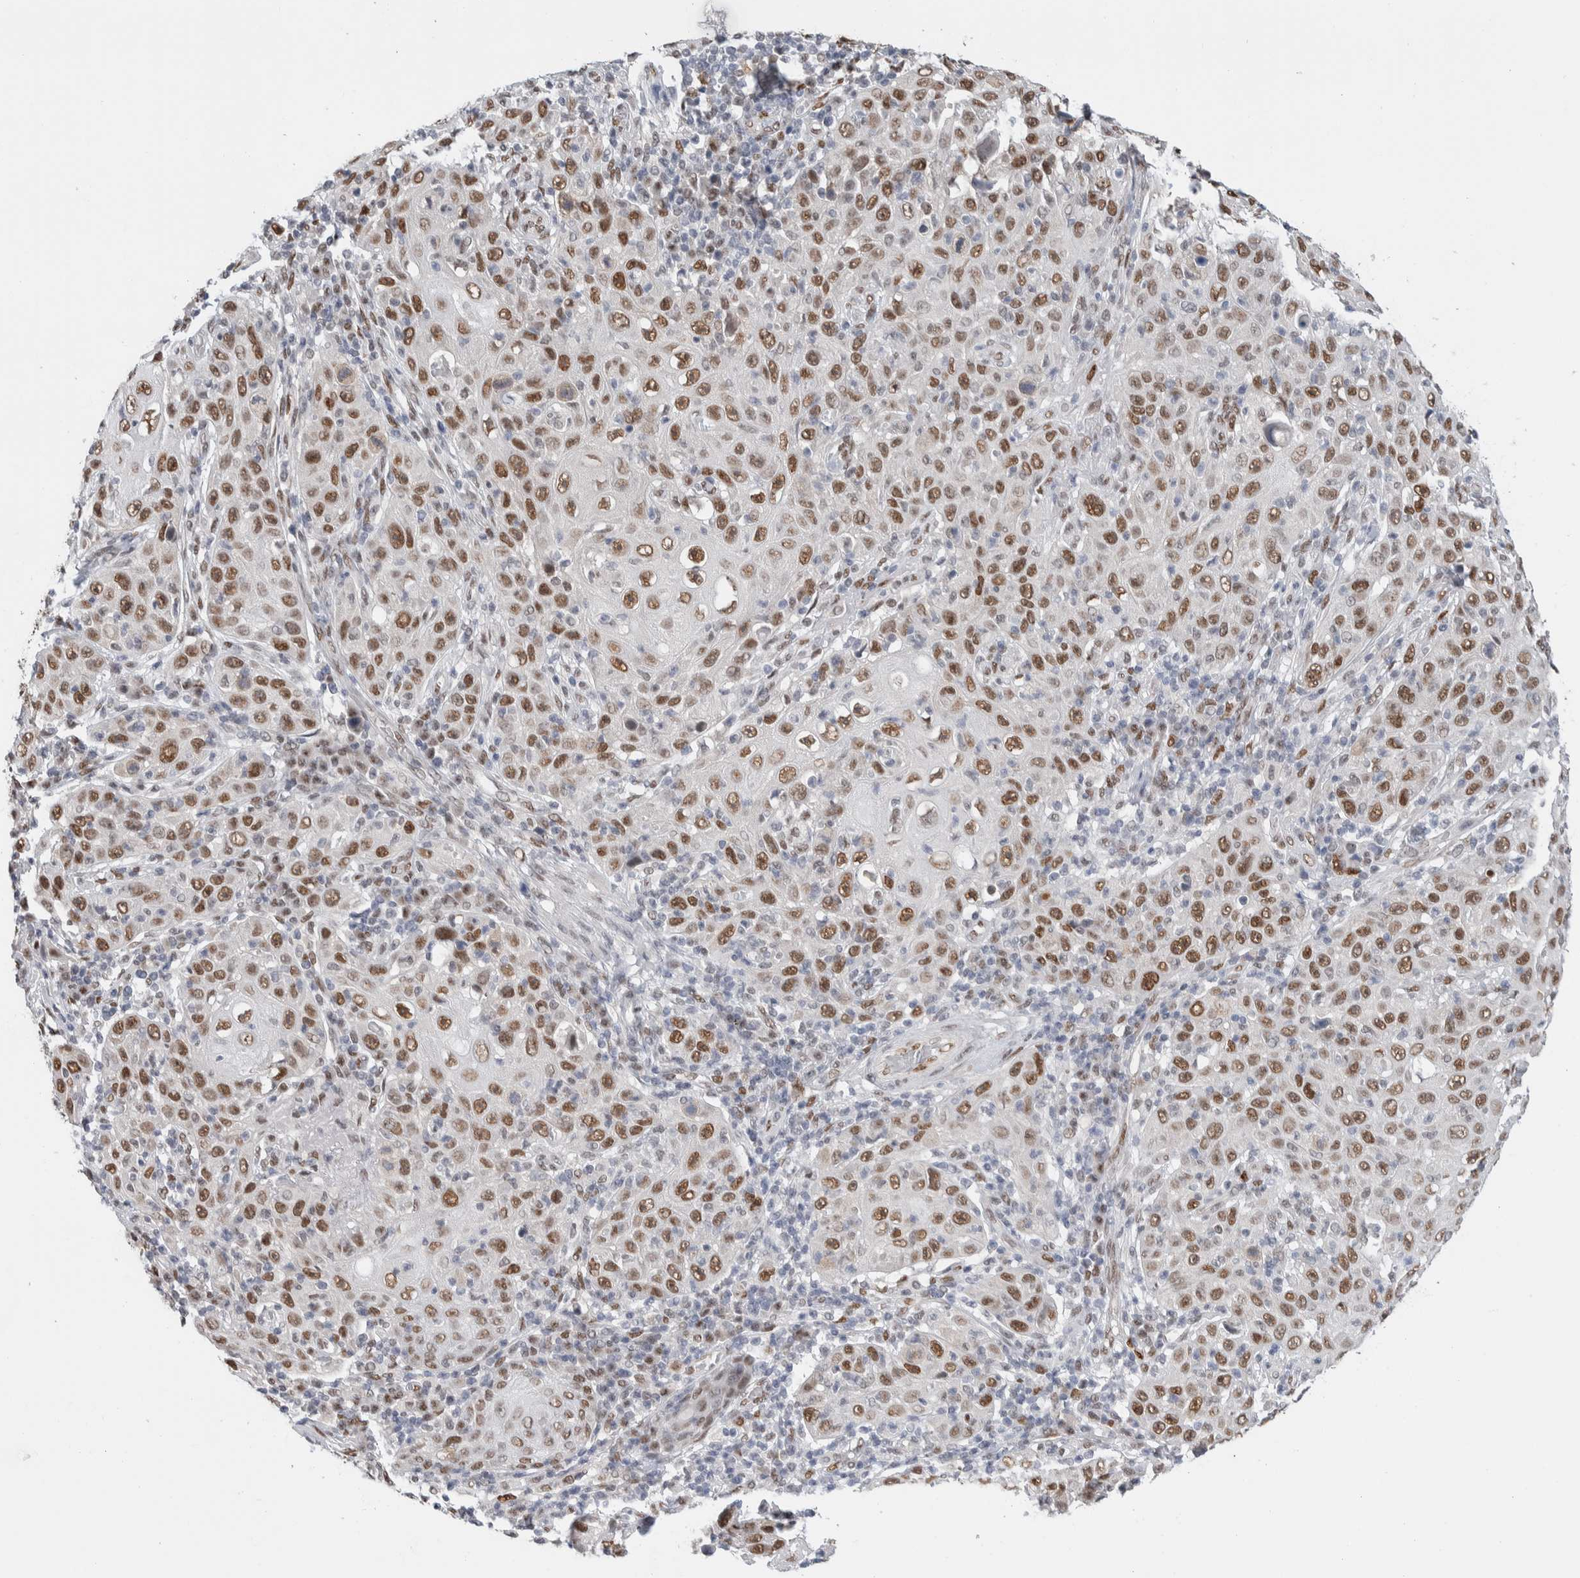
{"staining": {"intensity": "moderate", "quantity": ">75%", "location": "nuclear"}, "tissue": "skin cancer", "cell_type": "Tumor cells", "image_type": "cancer", "snomed": [{"axis": "morphology", "description": "Squamous cell carcinoma, NOS"}, {"axis": "topography", "description": "Skin"}], "caption": "This photomicrograph shows IHC staining of skin cancer (squamous cell carcinoma), with medium moderate nuclear positivity in about >75% of tumor cells.", "gene": "PRMT1", "patient": {"sex": "female", "age": 88}}